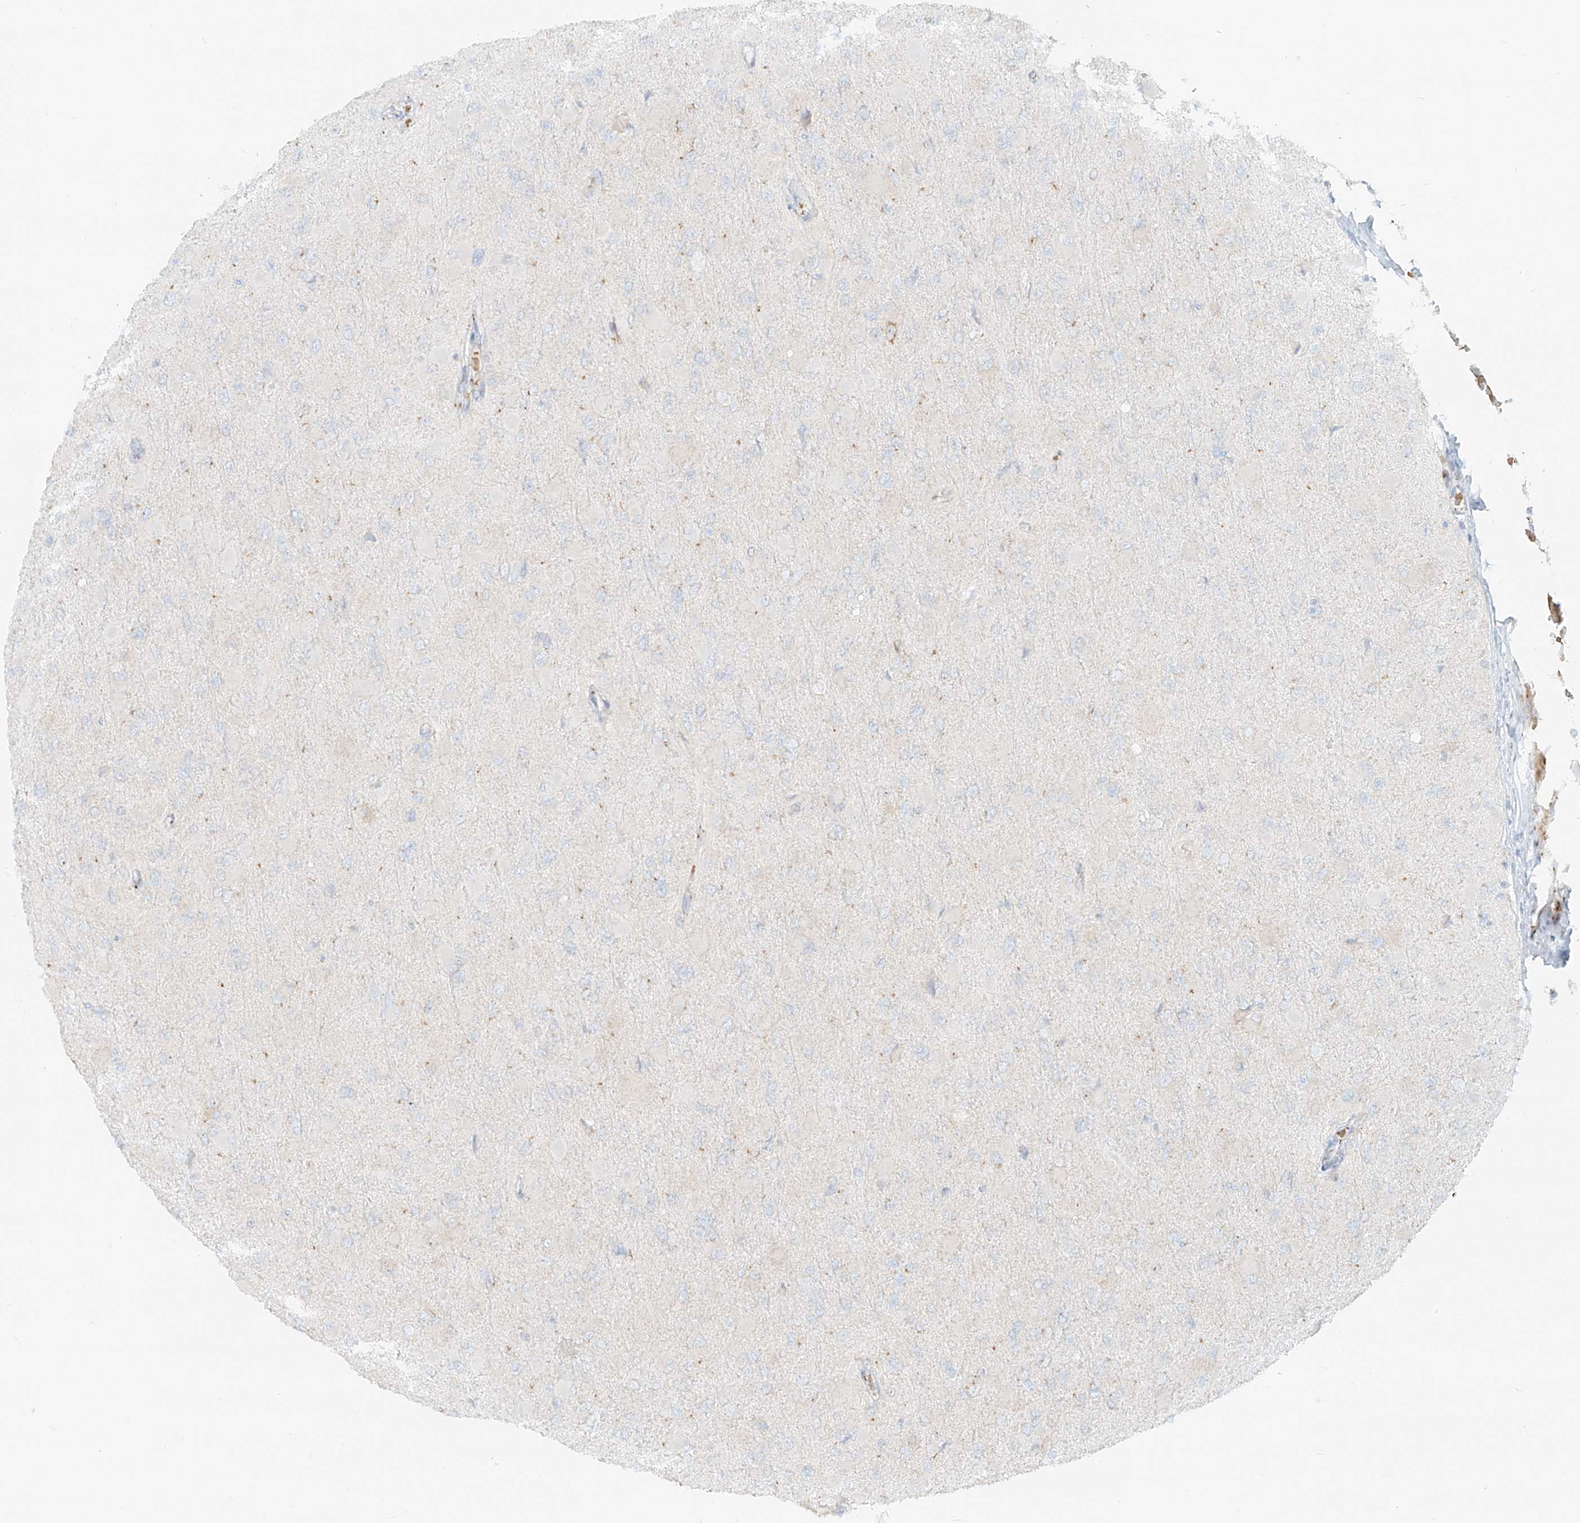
{"staining": {"intensity": "negative", "quantity": "none", "location": "none"}, "tissue": "glioma", "cell_type": "Tumor cells", "image_type": "cancer", "snomed": [{"axis": "morphology", "description": "Glioma, malignant, High grade"}, {"axis": "topography", "description": "Cerebral cortex"}], "caption": "DAB immunohistochemical staining of glioma shows no significant positivity in tumor cells.", "gene": "TMEM87B", "patient": {"sex": "female", "age": 36}}